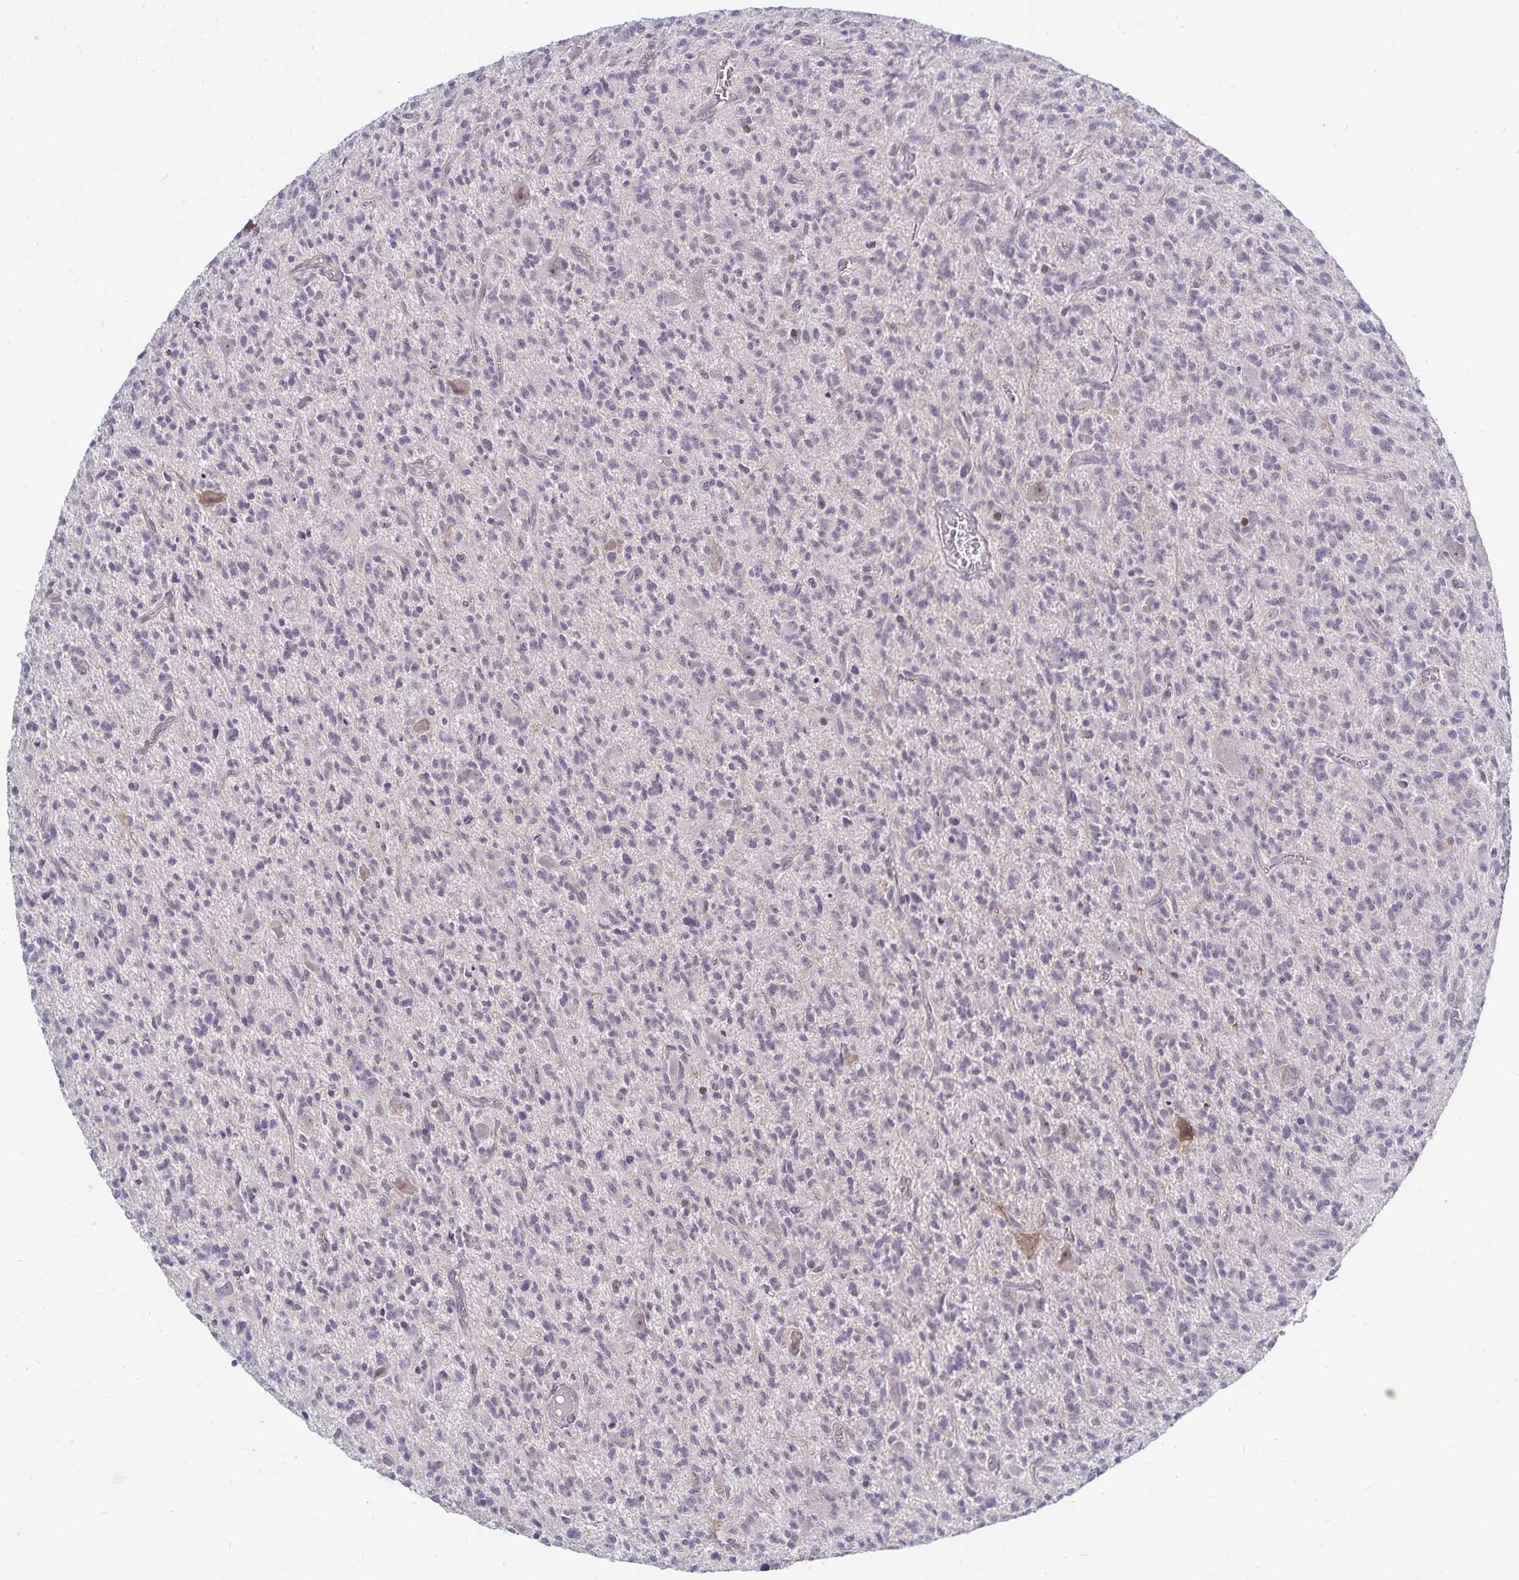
{"staining": {"intensity": "negative", "quantity": "none", "location": "none"}, "tissue": "glioma", "cell_type": "Tumor cells", "image_type": "cancer", "snomed": [{"axis": "morphology", "description": "Glioma, malignant, Low grade"}, {"axis": "topography", "description": "Brain"}], "caption": "A micrograph of glioma stained for a protein displays no brown staining in tumor cells.", "gene": "CDKN2B", "patient": {"sex": "male", "age": 64}}